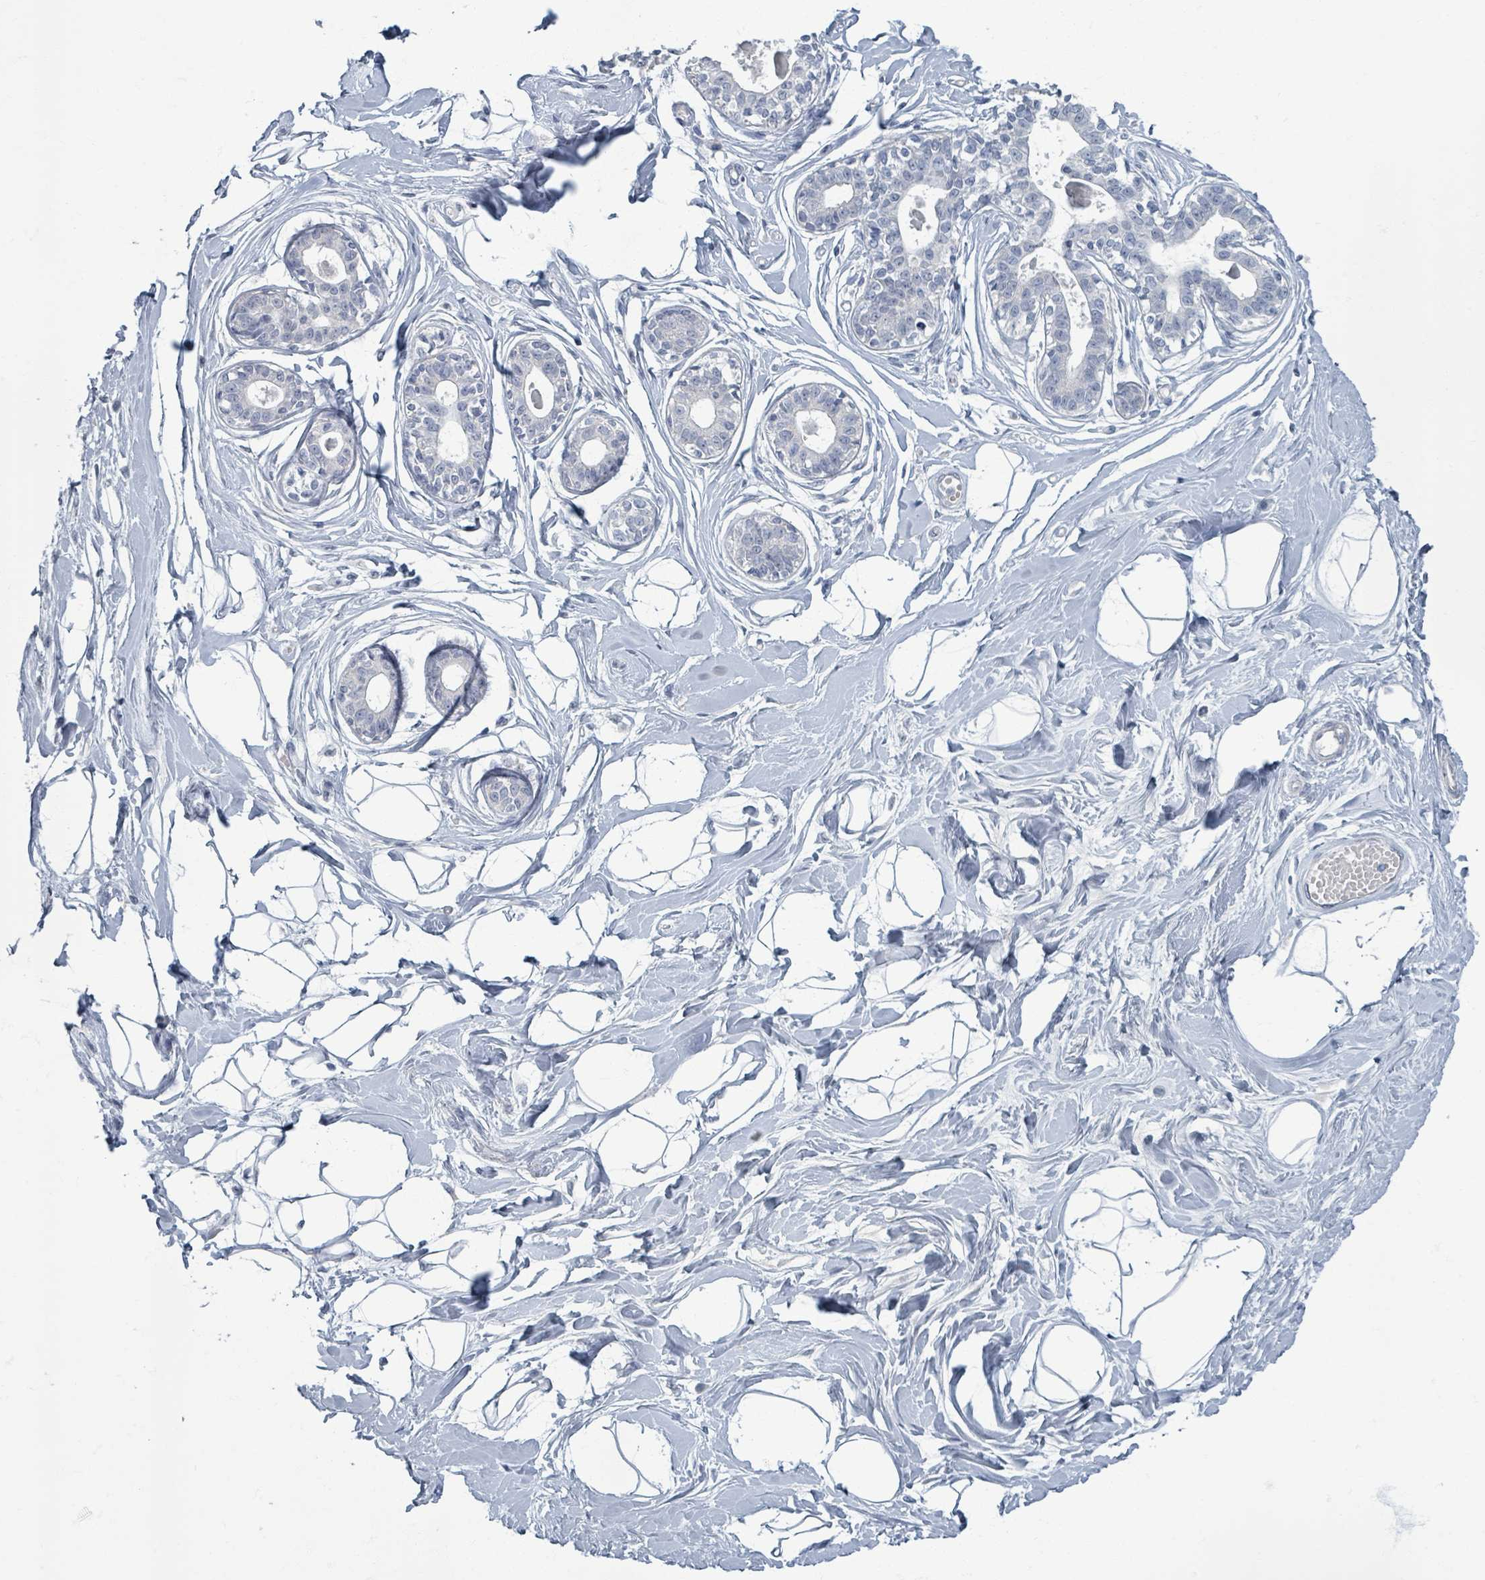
{"staining": {"intensity": "negative", "quantity": "none", "location": "none"}, "tissue": "breast", "cell_type": "Adipocytes", "image_type": "normal", "snomed": [{"axis": "morphology", "description": "Normal tissue, NOS"}, {"axis": "topography", "description": "Breast"}], "caption": "This is a histopathology image of immunohistochemistry (IHC) staining of unremarkable breast, which shows no positivity in adipocytes.", "gene": "WNT11", "patient": {"sex": "female", "age": 45}}